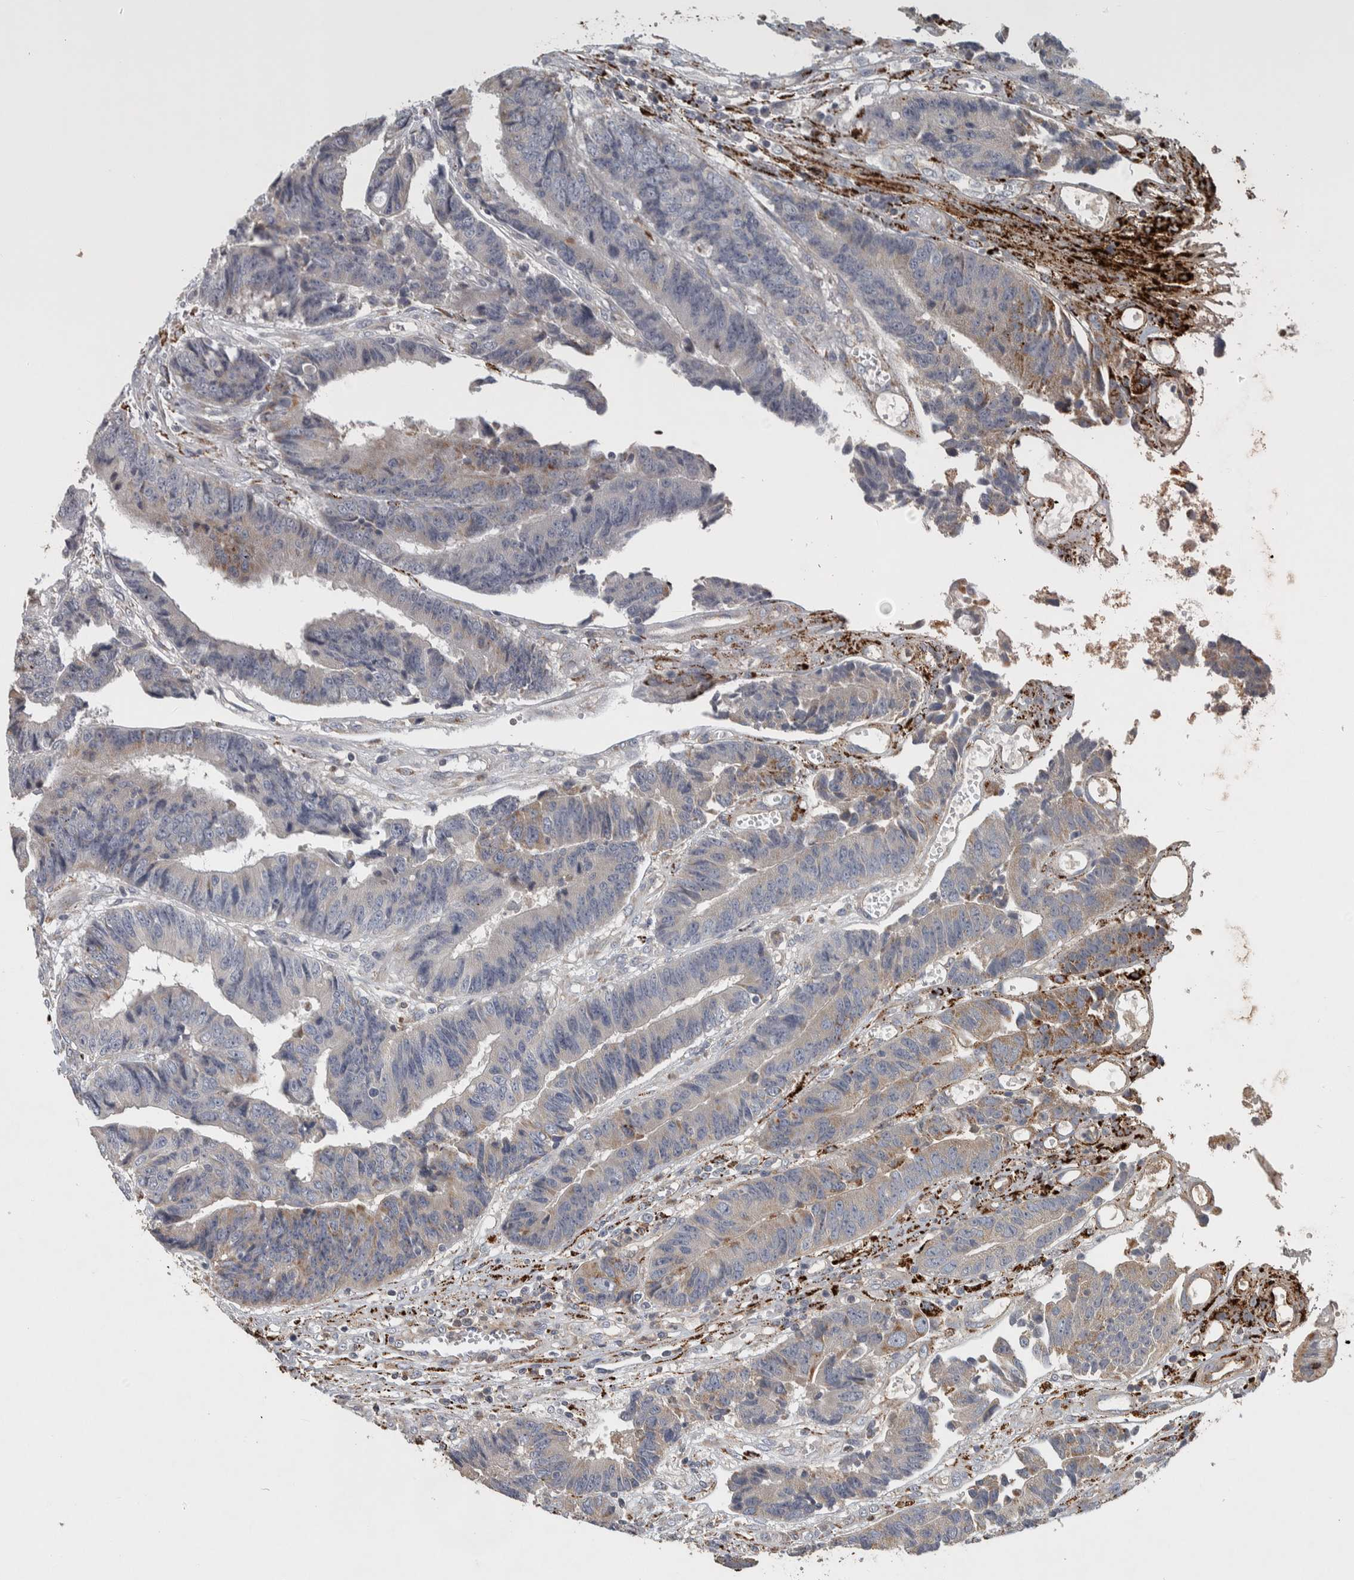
{"staining": {"intensity": "weak", "quantity": "<25%", "location": "cytoplasmic/membranous"}, "tissue": "colorectal cancer", "cell_type": "Tumor cells", "image_type": "cancer", "snomed": [{"axis": "morphology", "description": "Adenocarcinoma, NOS"}, {"axis": "topography", "description": "Rectum"}], "caption": "Histopathology image shows no significant protein positivity in tumor cells of adenocarcinoma (colorectal).", "gene": "FAM78A", "patient": {"sex": "male", "age": 84}}